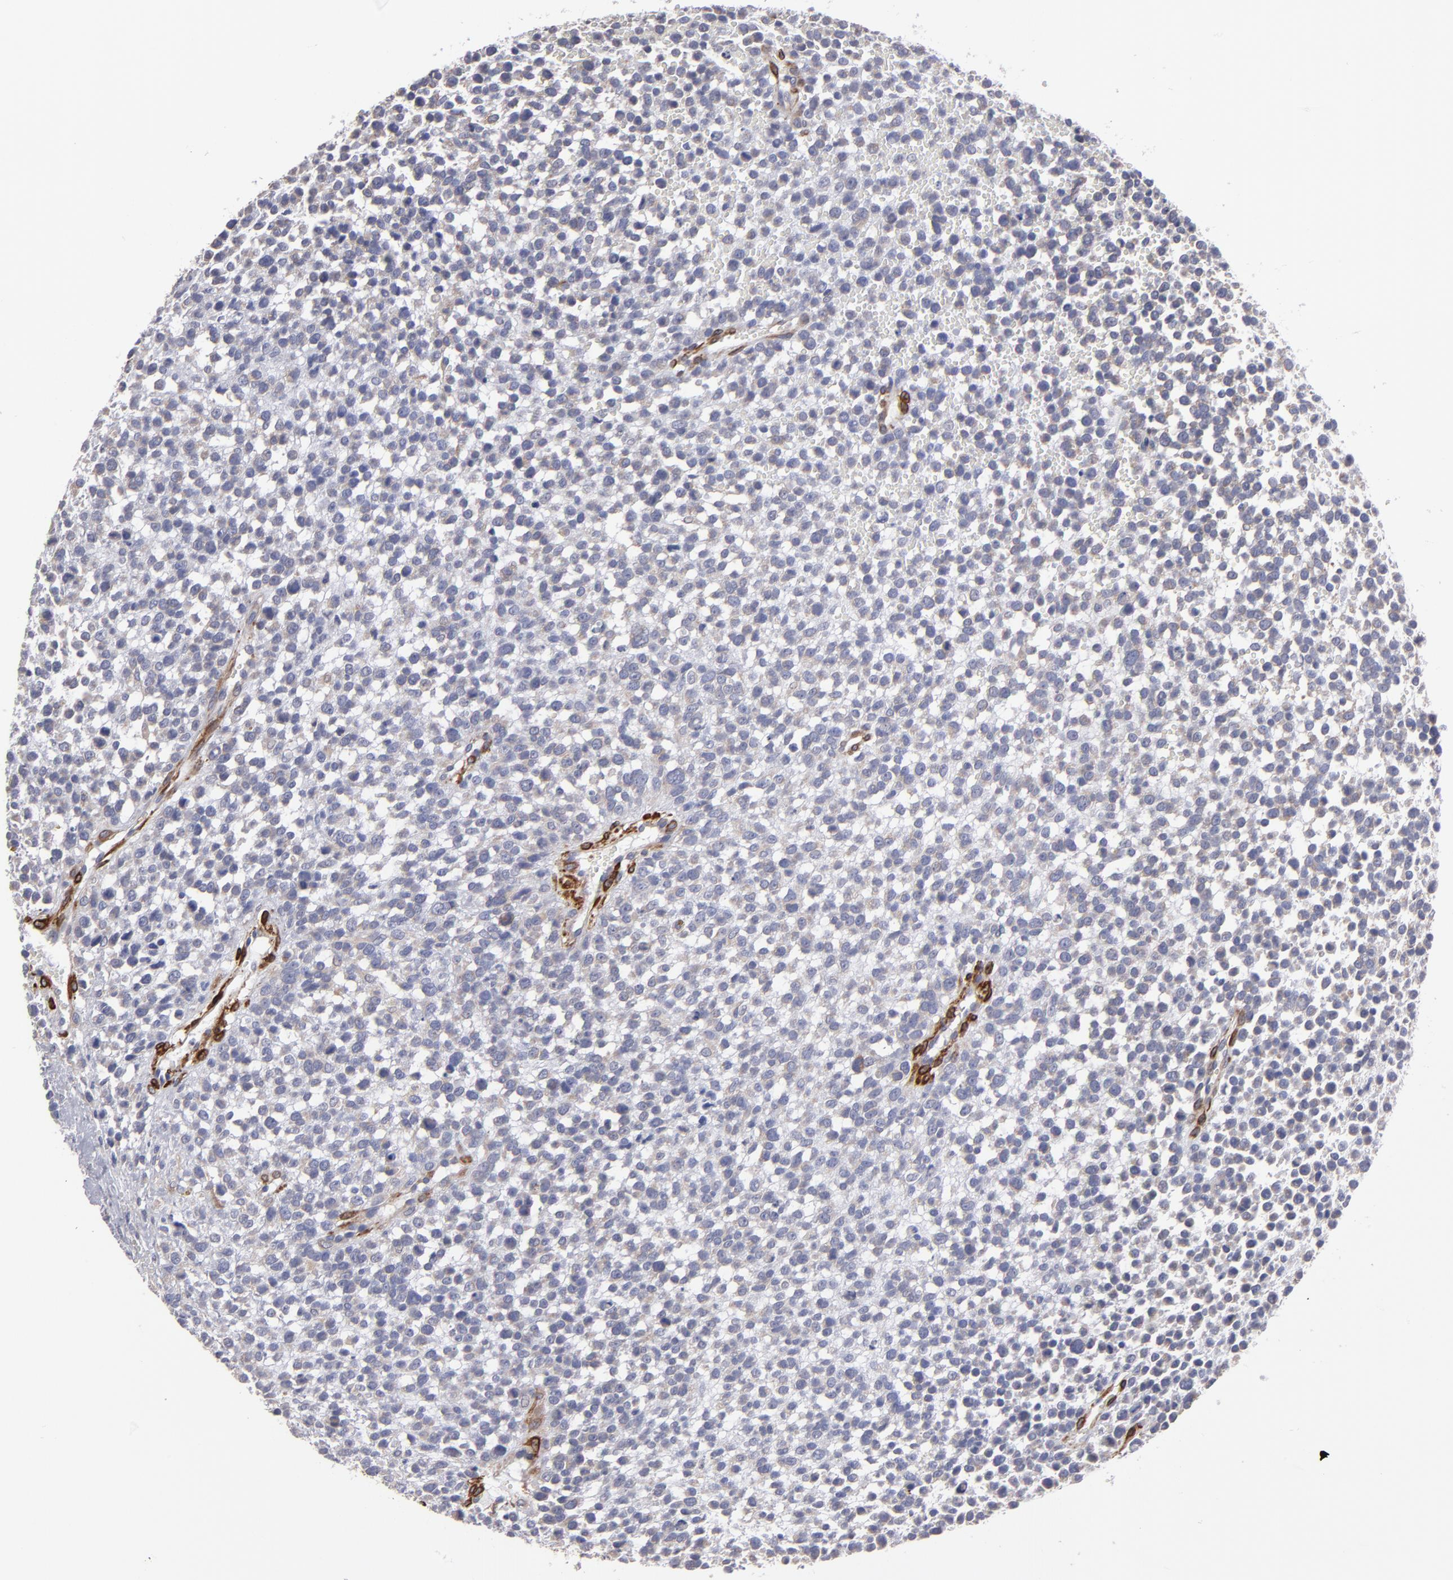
{"staining": {"intensity": "weak", "quantity": "<25%", "location": "cytoplasmic/membranous"}, "tissue": "glioma", "cell_type": "Tumor cells", "image_type": "cancer", "snomed": [{"axis": "morphology", "description": "Glioma, malignant, High grade"}, {"axis": "topography", "description": "Brain"}], "caption": "A photomicrograph of human glioma is negative for staining in tumor cells.", "gene": "SLMAP", "patient": {"sex": "male", "age": 66}}